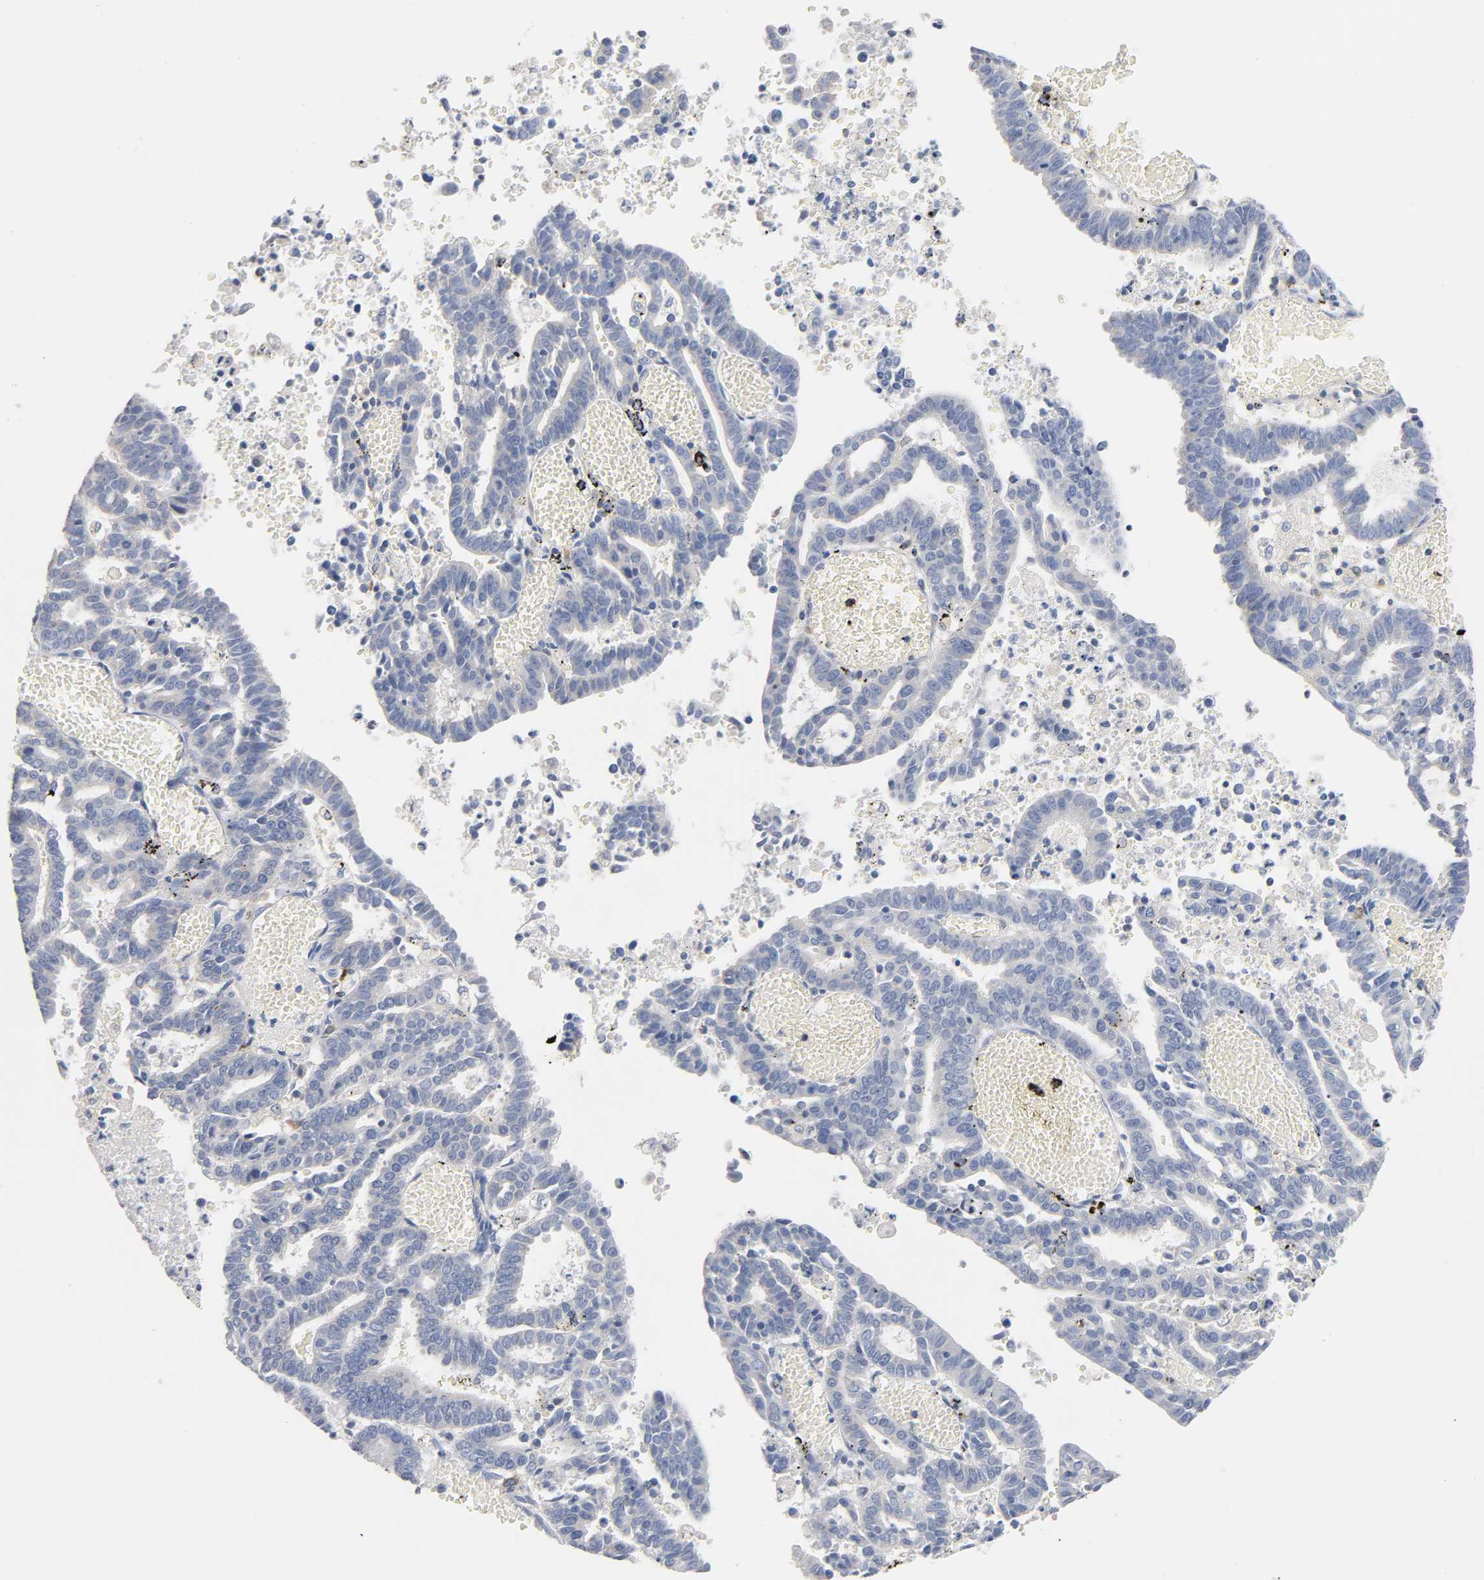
{"staining": {"intensity": "moderate", "quantity": "<25%", "location": "cytoplasmic/membranous"}, "tissue": "endometrial cancer", "cell_type": "Tumor cells", "image_type": "cancer", "snomed": [{"axis": "morphology", "description": "Adenocarcinoma, NOS"}, {"axis": "topography", "description": "Uterus"}], "caption": "Brown immunohistochemical staining in adenocarcinoma (endometrial) shows moderate cytoplasmic/membranous positivity in approximately <25% of tumor cells. The protein is stained brown, and the nuclei are stained in blue (DAB (3,3'-diaminobenzidine) IHC with brightfield microscopy, high magnification).", "gene": "MALT1", "patient": {"sex": "female", "age": 83}}